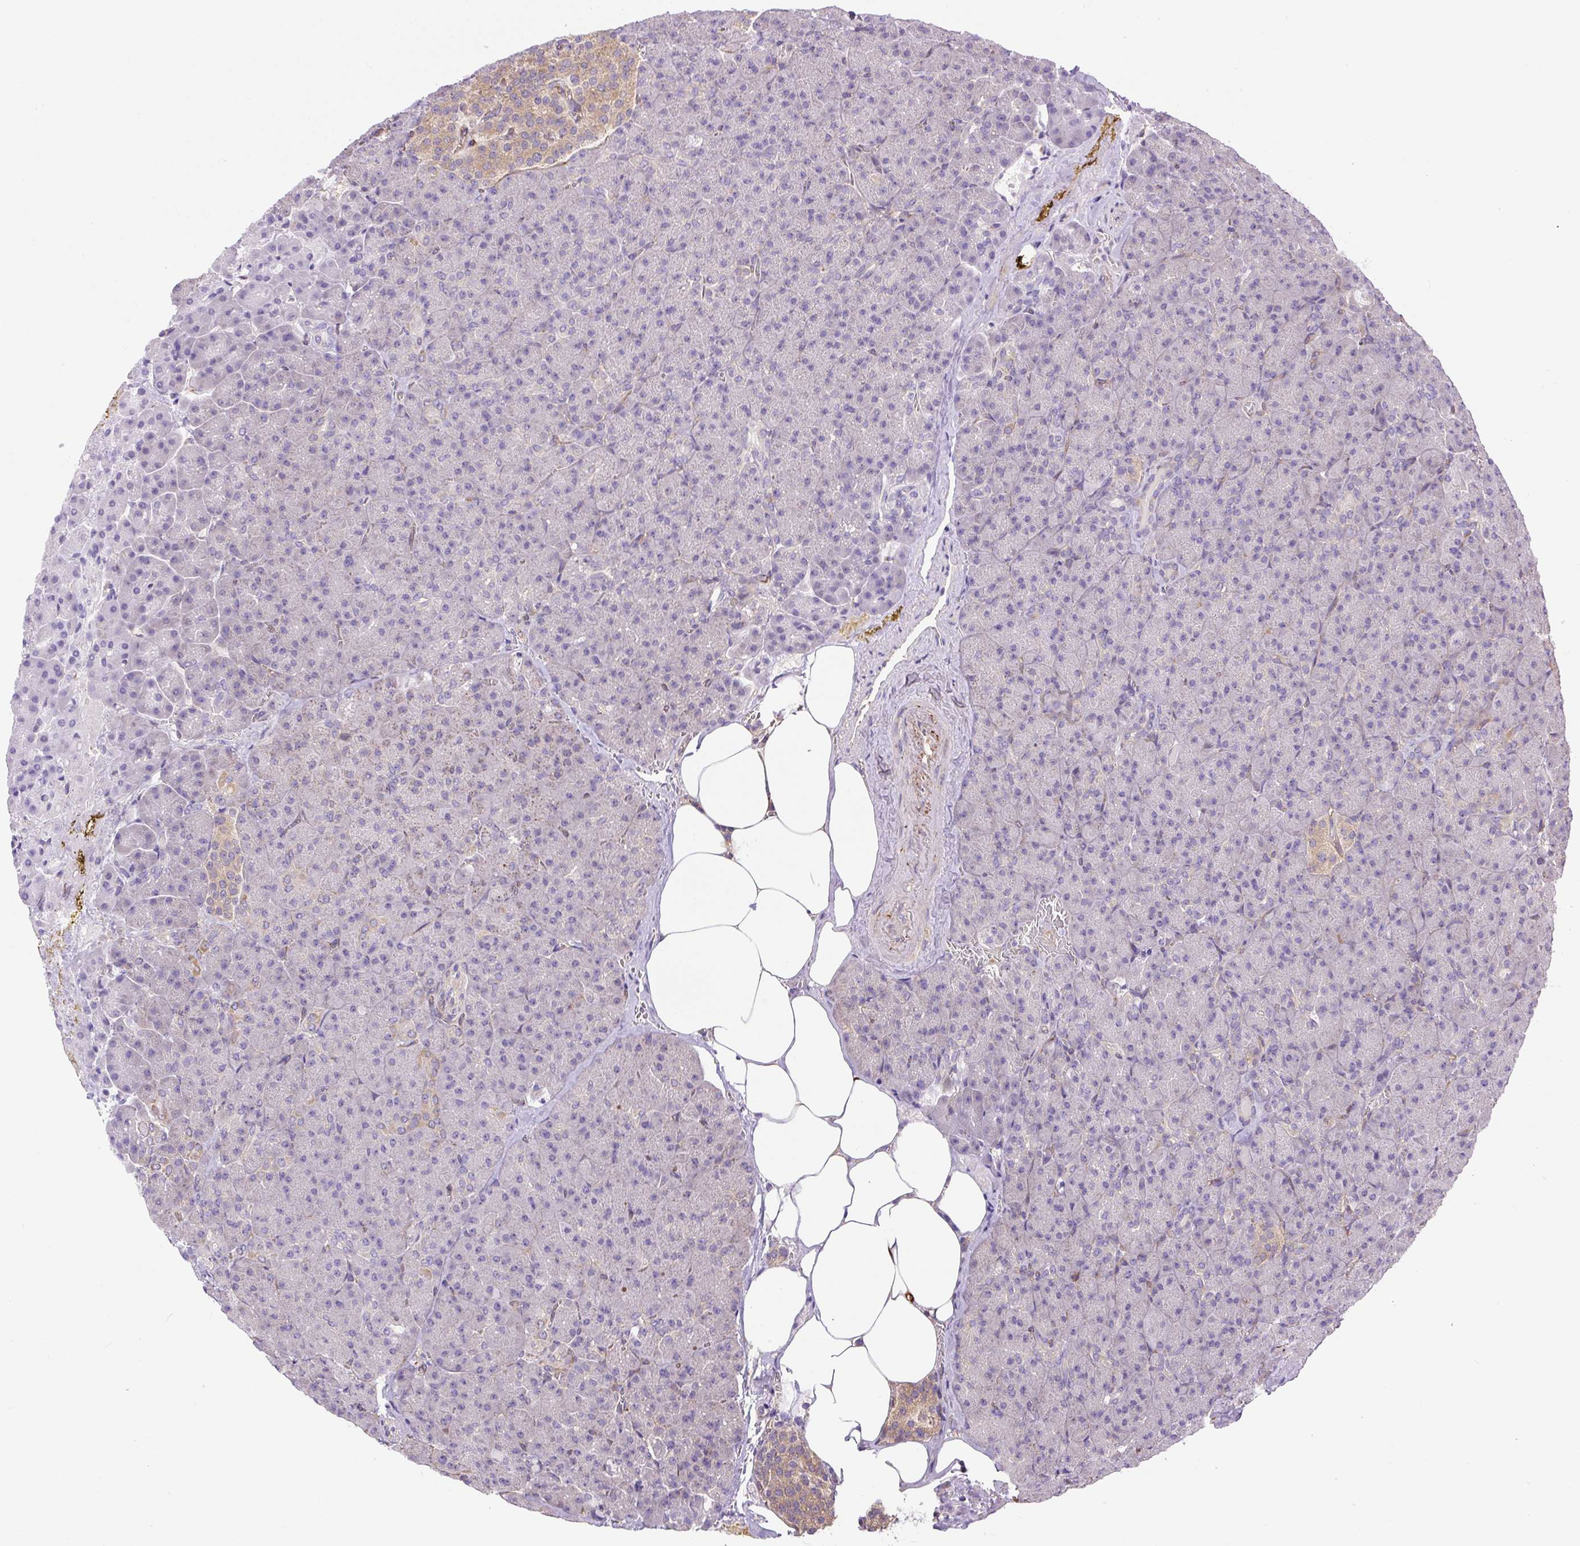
{"staining": {"intensity": "negative", "quantity": "none", "location": "none"}, "tissue": "pancreas", "cell_type": "Exocrine glandular cells", "image_type": "normal", "snomed": [{"axis": "morphology", "description": "Normal tissue, NOS"}, {"axis": "topography", "description": "Pancreas"}], "caption": "An immunohistochemistry image of normal pancreas is shown. There is no staining in exocrine glandular cells of pancreas.", "gene": "PPME1", "patient": {"sex": "female", "age": 74}}